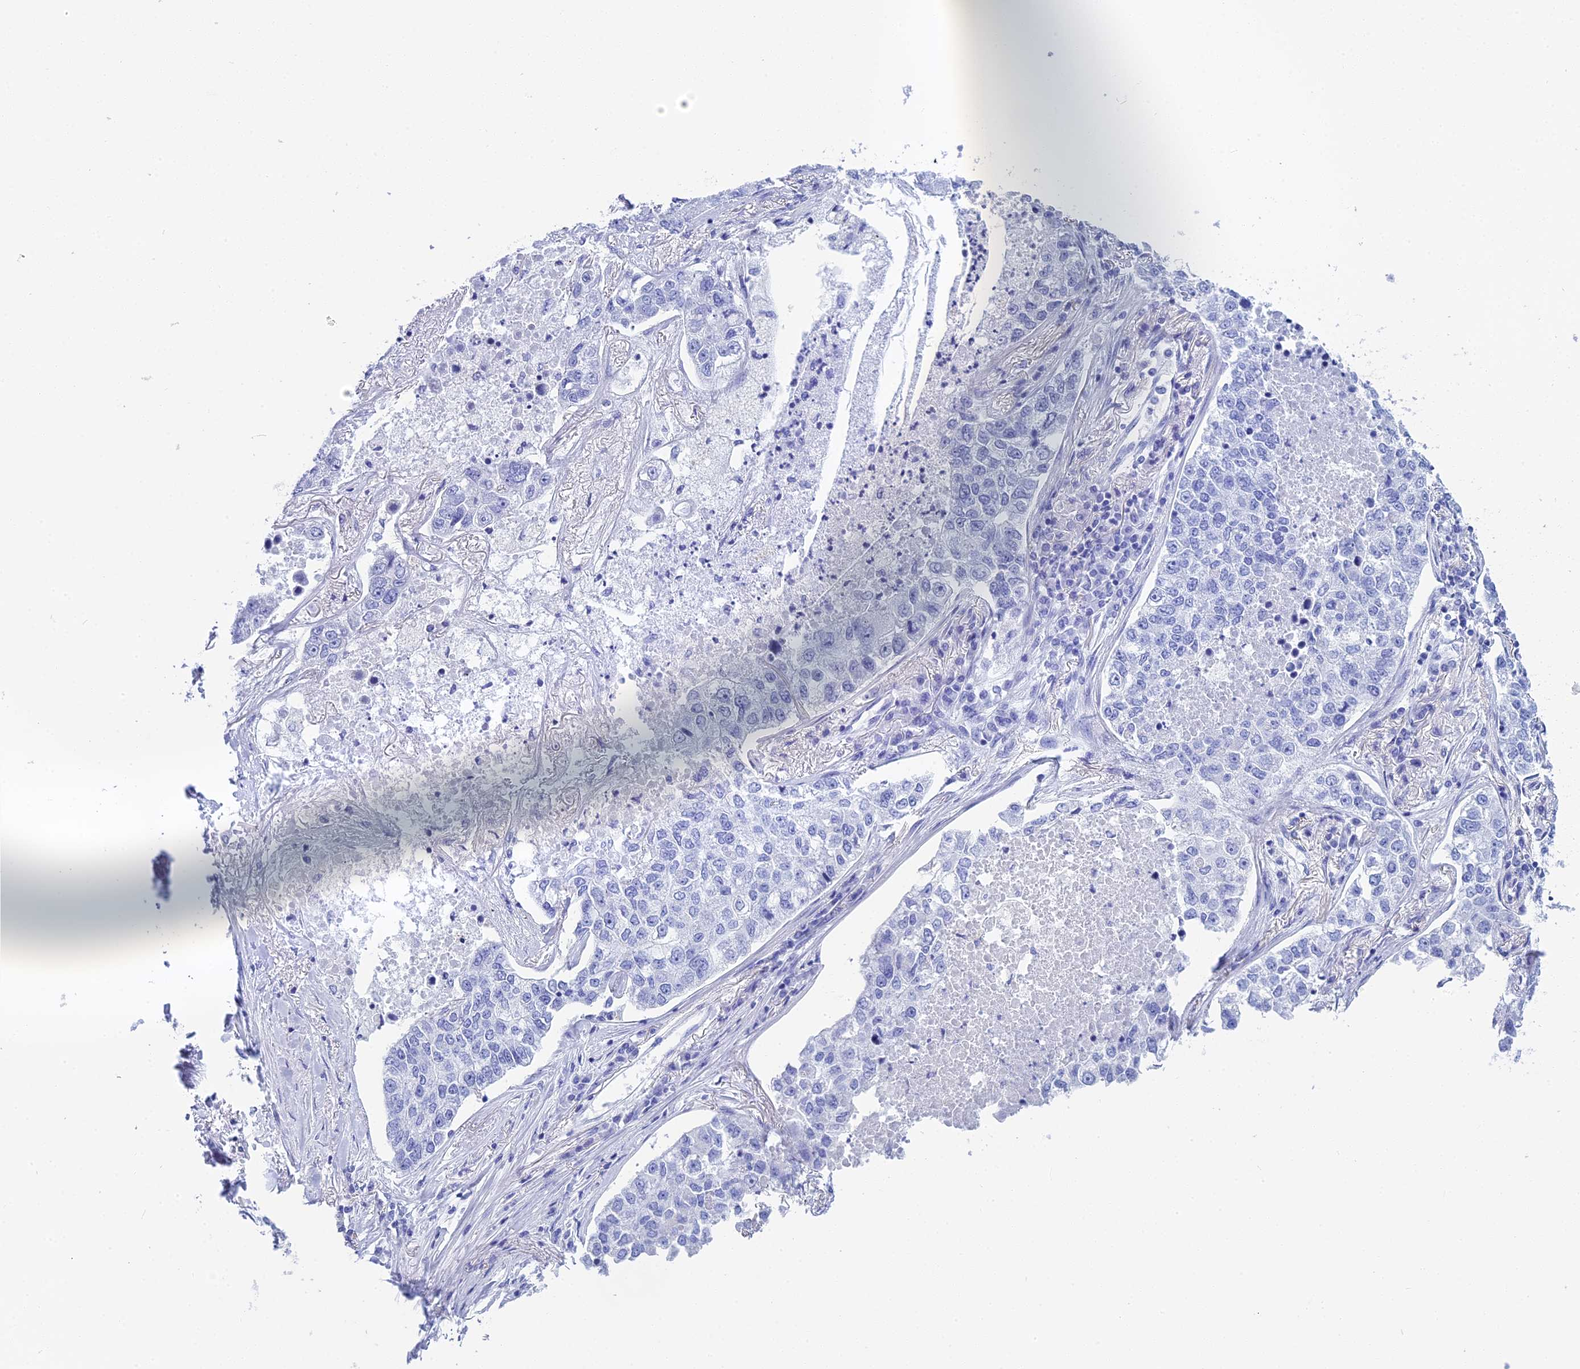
{"staining": {"intensity": "negative", "quantity": "none", "location": "none"}, "tissue": "lung cancer", "cell_type": "Tumor cells", "image_type": "cancer", "snomed": [{"axis": "morphology", "description": "Adenocarcinoma, NOS"}, {"axis": "topography", "description": "Lung"}], "caption": "Lung cancer was stained to show a protein in brown. There is no significant staining in tumor cells.", "gene": "TEX101", "patient": {"sex": "male", "age": 49}}